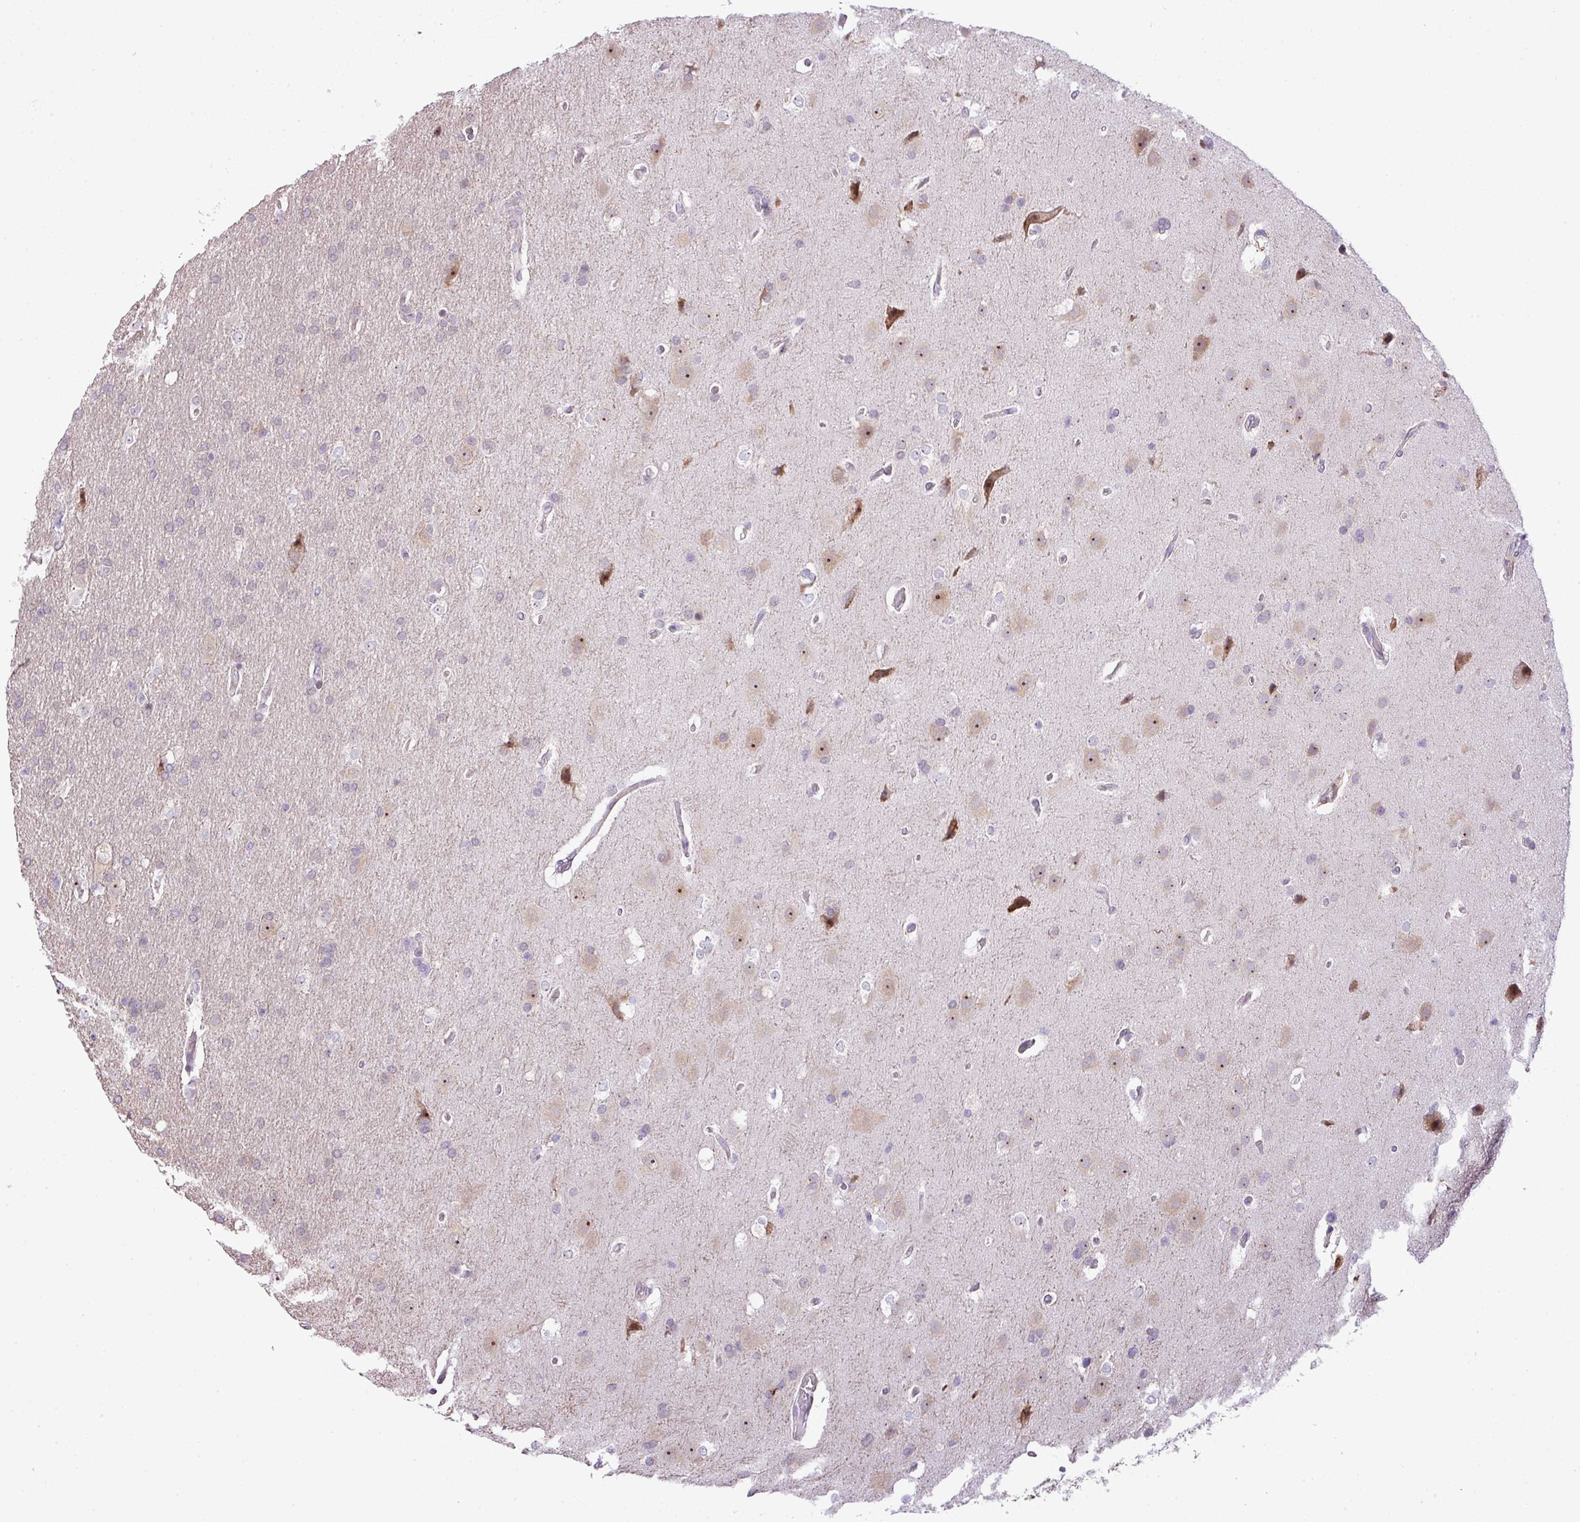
{"staining": {"intensity": "negative", "quantity": "none", "location": "none"}, "tissue": "glioma", "cell_type": "Tumor cells", "image_type": "cancer", "snomed": [{"axis": "morphology", "description": "Glioma, malignant, High grade"}, {"axis": "topography", "description": "Brain"}], "caption": "This is an immunohistochemistry photomicrograph of glioma. There is no expression in tumor cells.", "gene": "MAK16", "patient": {"sex": "male", "age": 56}}